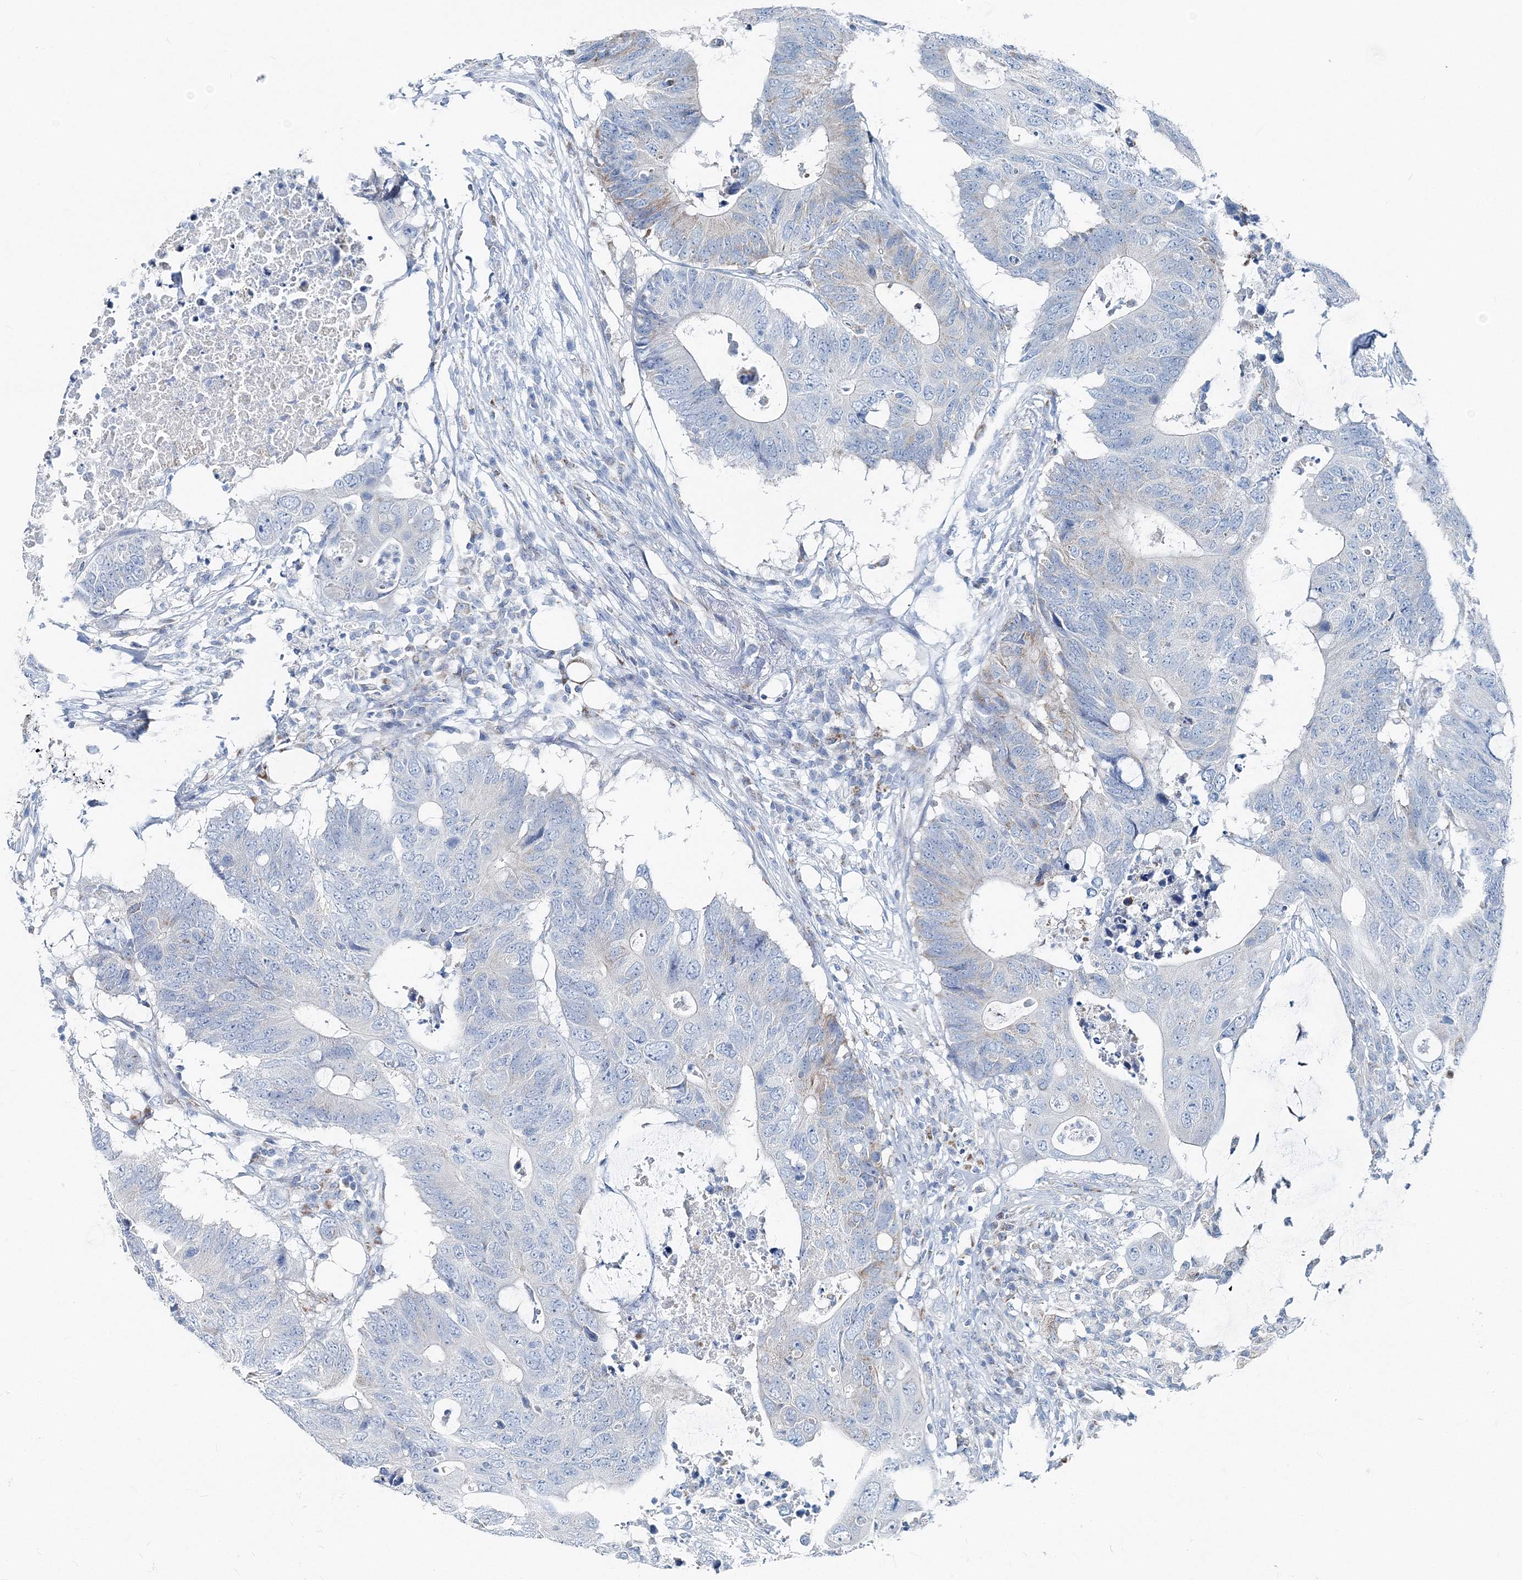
{"staining": {"intensity": "negative", "quantity": "none", "location": "none"}, "tissue": "colorectal cancer", "cell_type": "Tumor cells", "image_type": "cancer", "snomed": [{"axis": "morphology", "description": "Adenocarcinoma, NOS"}, {"axis": "topography", "description": "Colon"}], "caption": "Immunohistochemical staining of human adenocarcinoma (colorectal) shows no significant staining in tumor cells.", "gene": "GABARAPL2", "patient": {"sex": "male", "age": 71}}